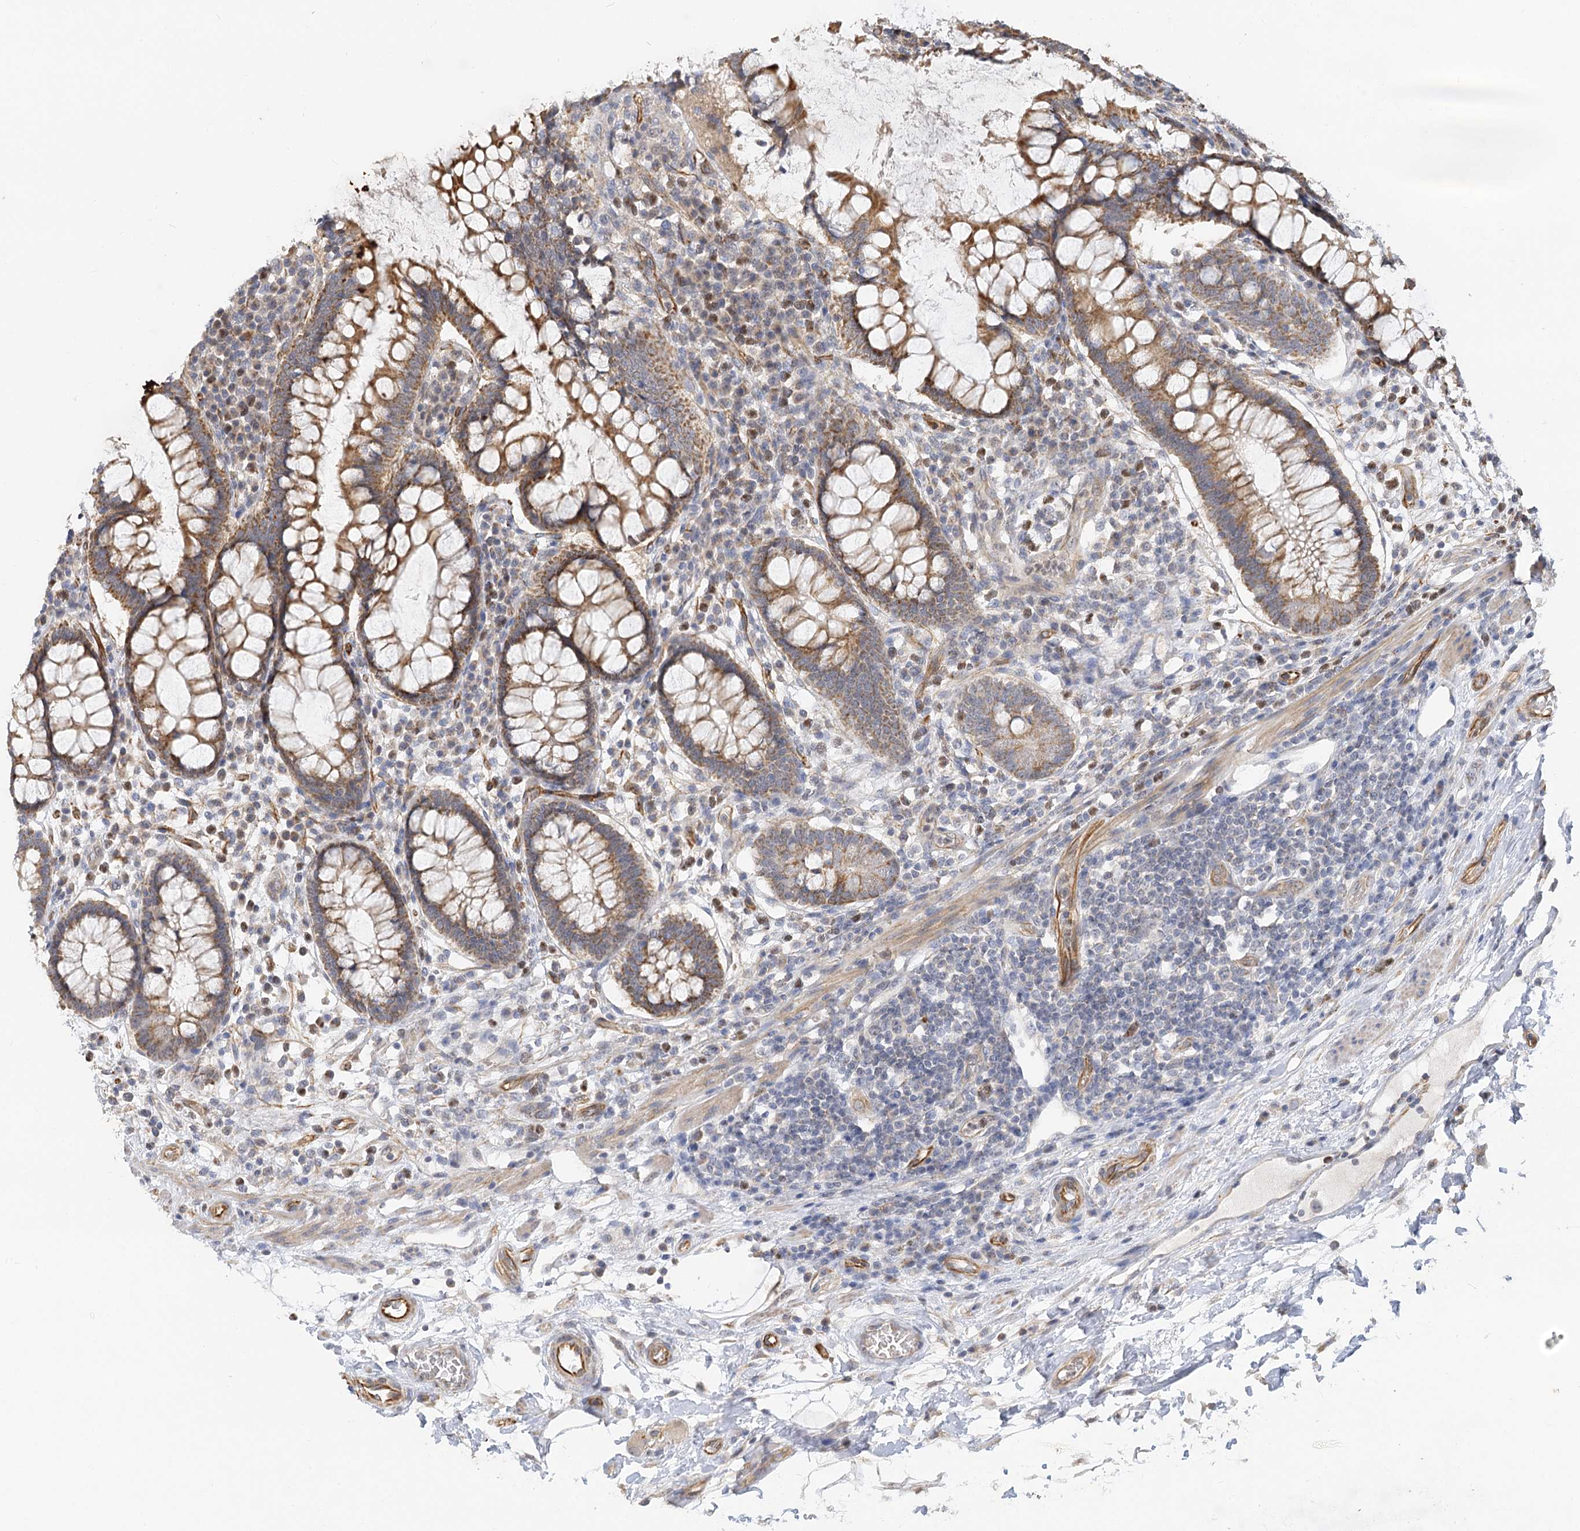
{"staining": {"intensity": "moderate", "quantity": ">75%", "location": "cytoplasmic/membranous"}, "tissue": "colon", "cell_type": "Endothelial cells", "image_type": "normal", "snomed": [{"axis": "morphology", "description": "Normal tissue, NOS"}, {"axis": "topography", "description": "Colon"}], "caption": "The micrograph shows a brown stain indicating the presence of a protein in the cytoplasmic/membranous of endothelial cells in colon. (IHC, brightfield microscopy, high magnification).", "gene": "NELL2", "patient": {"sex": "female", "age": 79}}